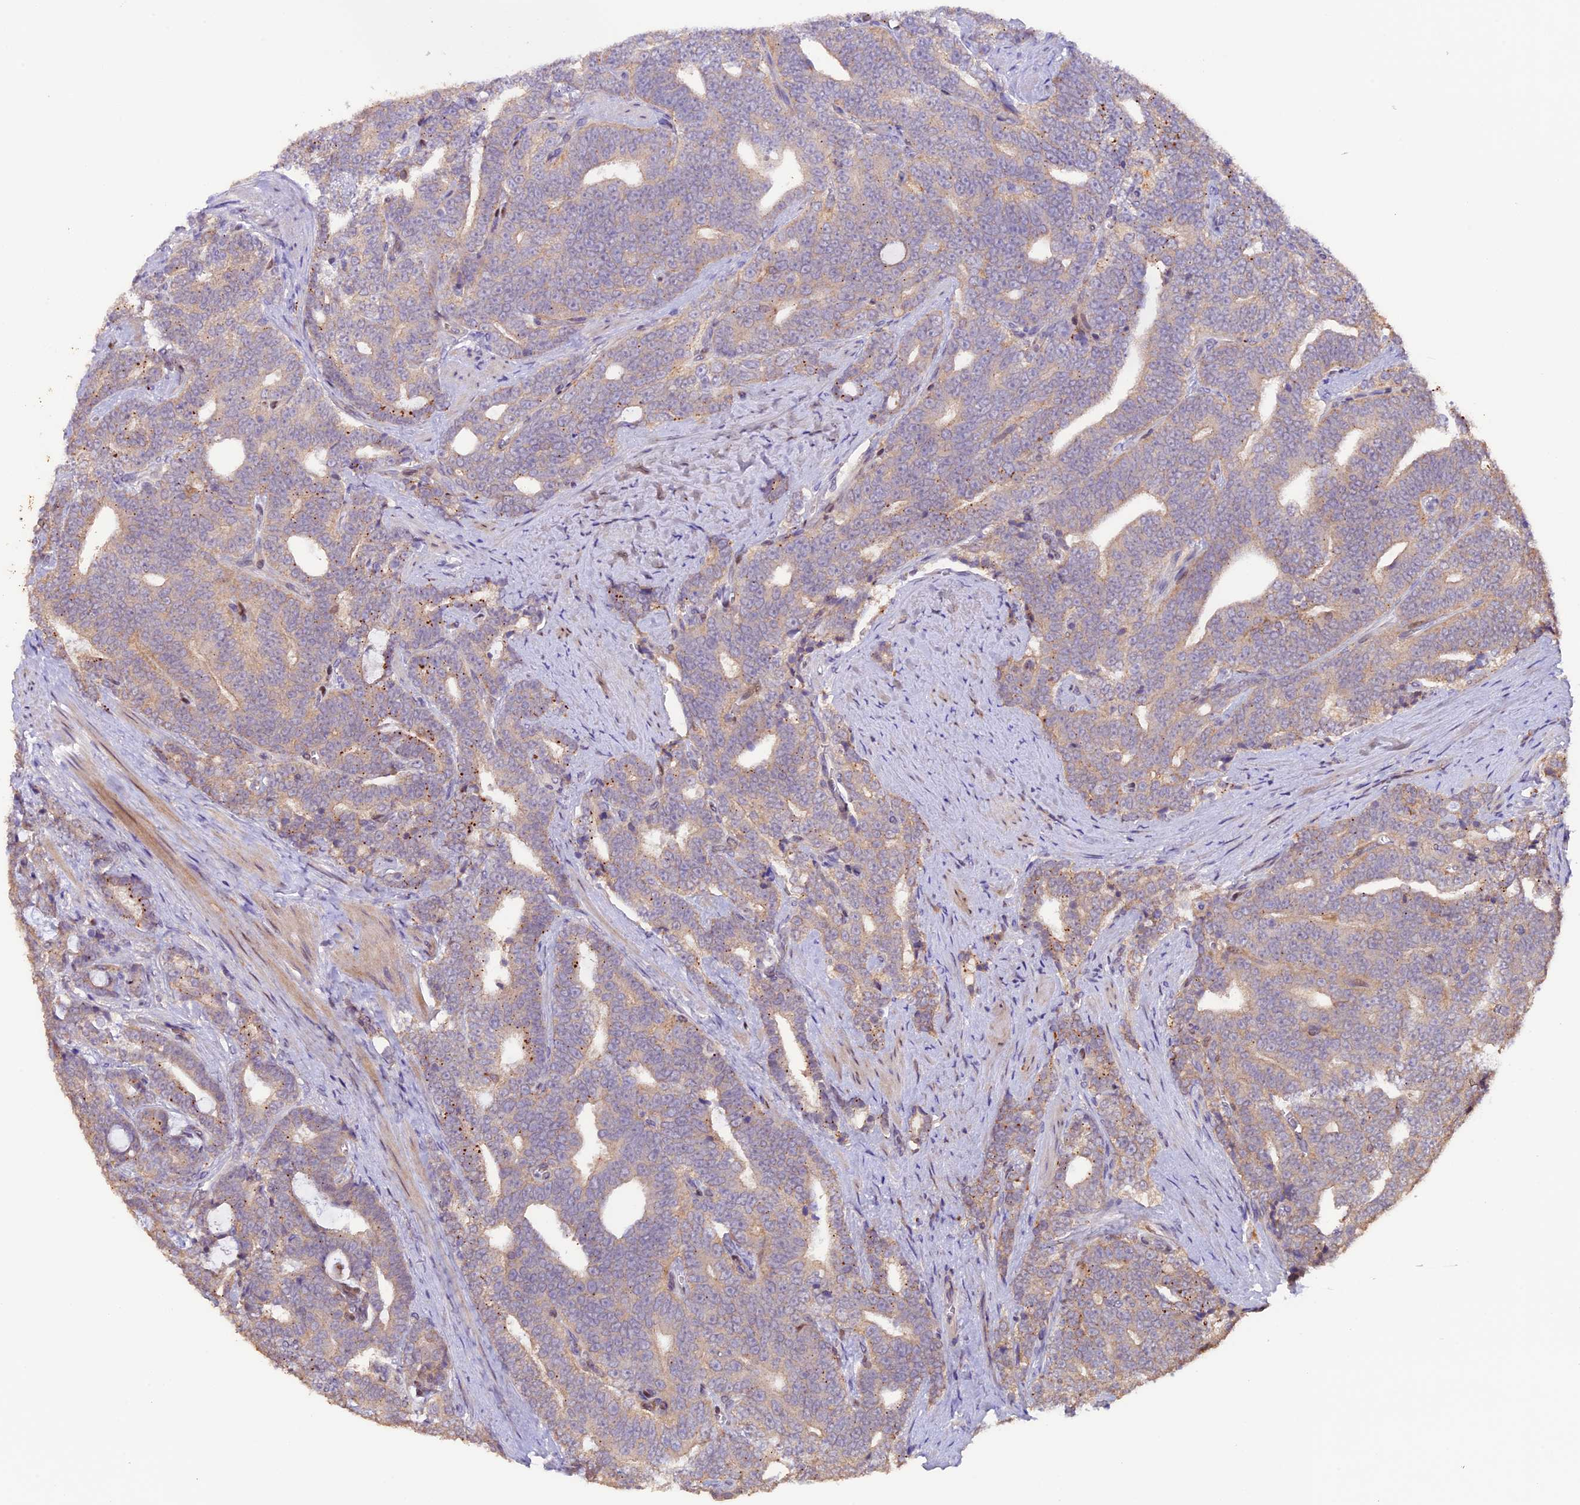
{"staining": {"intensity": "moderate", "quantity": "<25%", "location": "cytoplasmic/membranous"}, "tissue": "prostate cancer", "cell_type": "Tumor cells", "image_type": "cancer", "snomed": [{"axis": "morphology", "description": "Adenocarcinoma, High grade"}, {"axis": "topography", "description": "Prostate and seminal vesicle, NOS"}], "caption": "Brown immunohistochemical staining in prostate cancer demonstrates moderate cytoplasmic/membranous staining in about <25% of tumor cells. (IHC, brightfield microscopy, high magnification).", "gene": "NCK2", "patient": {"sex": "male", "age": 67}}